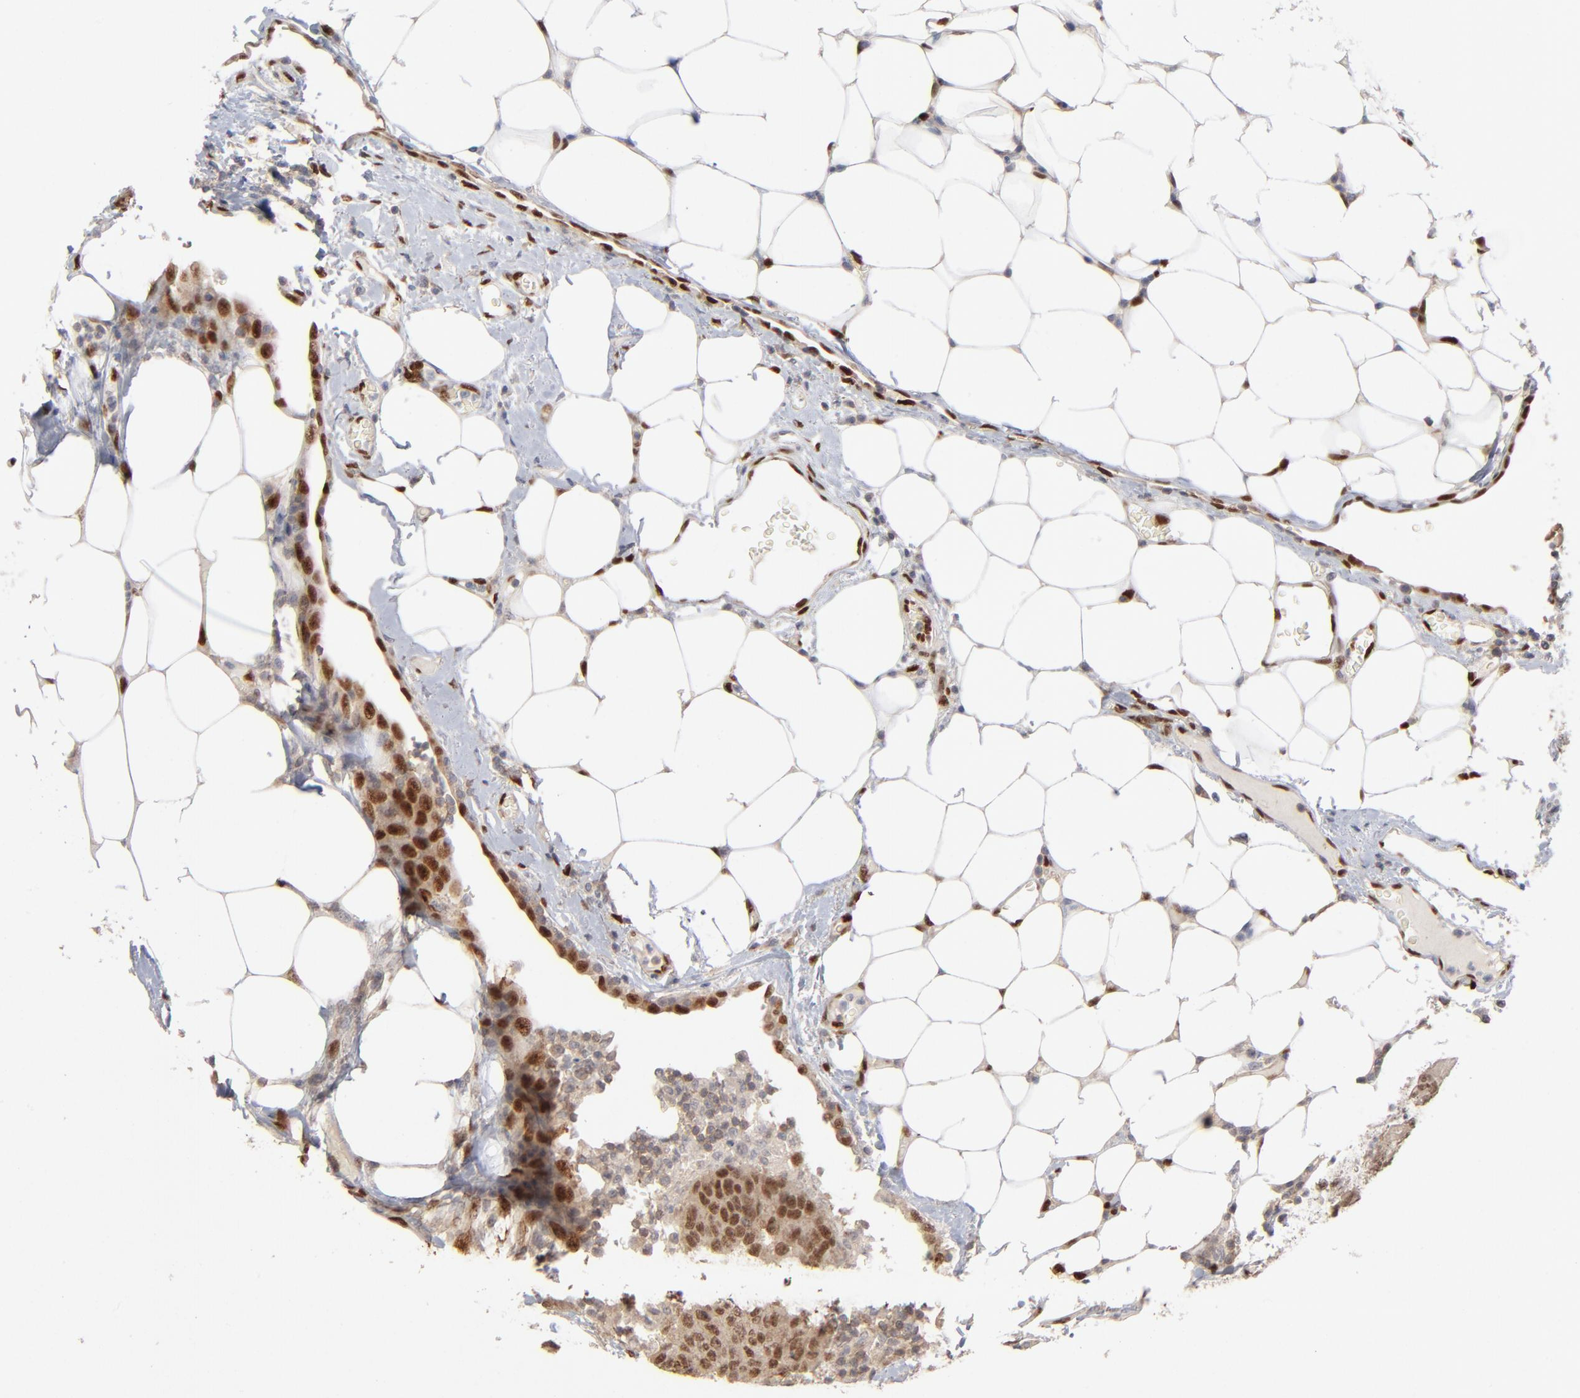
{"staining": {"intensity": "moderate", "quantity": ">75%", "location": "nuclear"}, "tissue": "colorectal cancer", "cell_type": "Tumor cells", "image_type": "cancer", "snomed": [{"axis": "morphology", "description": "Adenocarcinoma, NOS"}, {"axis": "topography", "description": "Colon"}], "caption": "High-magnification brightfield microscopy of colorectal cancer (adenocarcinoma) stained with DAB (3,3'-diaminobenzidine) (brown) and counterstained with hematoxylin (blue). tumor cells exhibit moderate nuclear positivity is appreciated in about>75% of cells. The staining is performed using DAB (3,3'-diaminobenzidine) brown chromogen to label protein expression. The nuclei are counter-stained blue using hematoxylin.", "gene": "NFIB", "patient": {"sex": "female", "age": 86}}